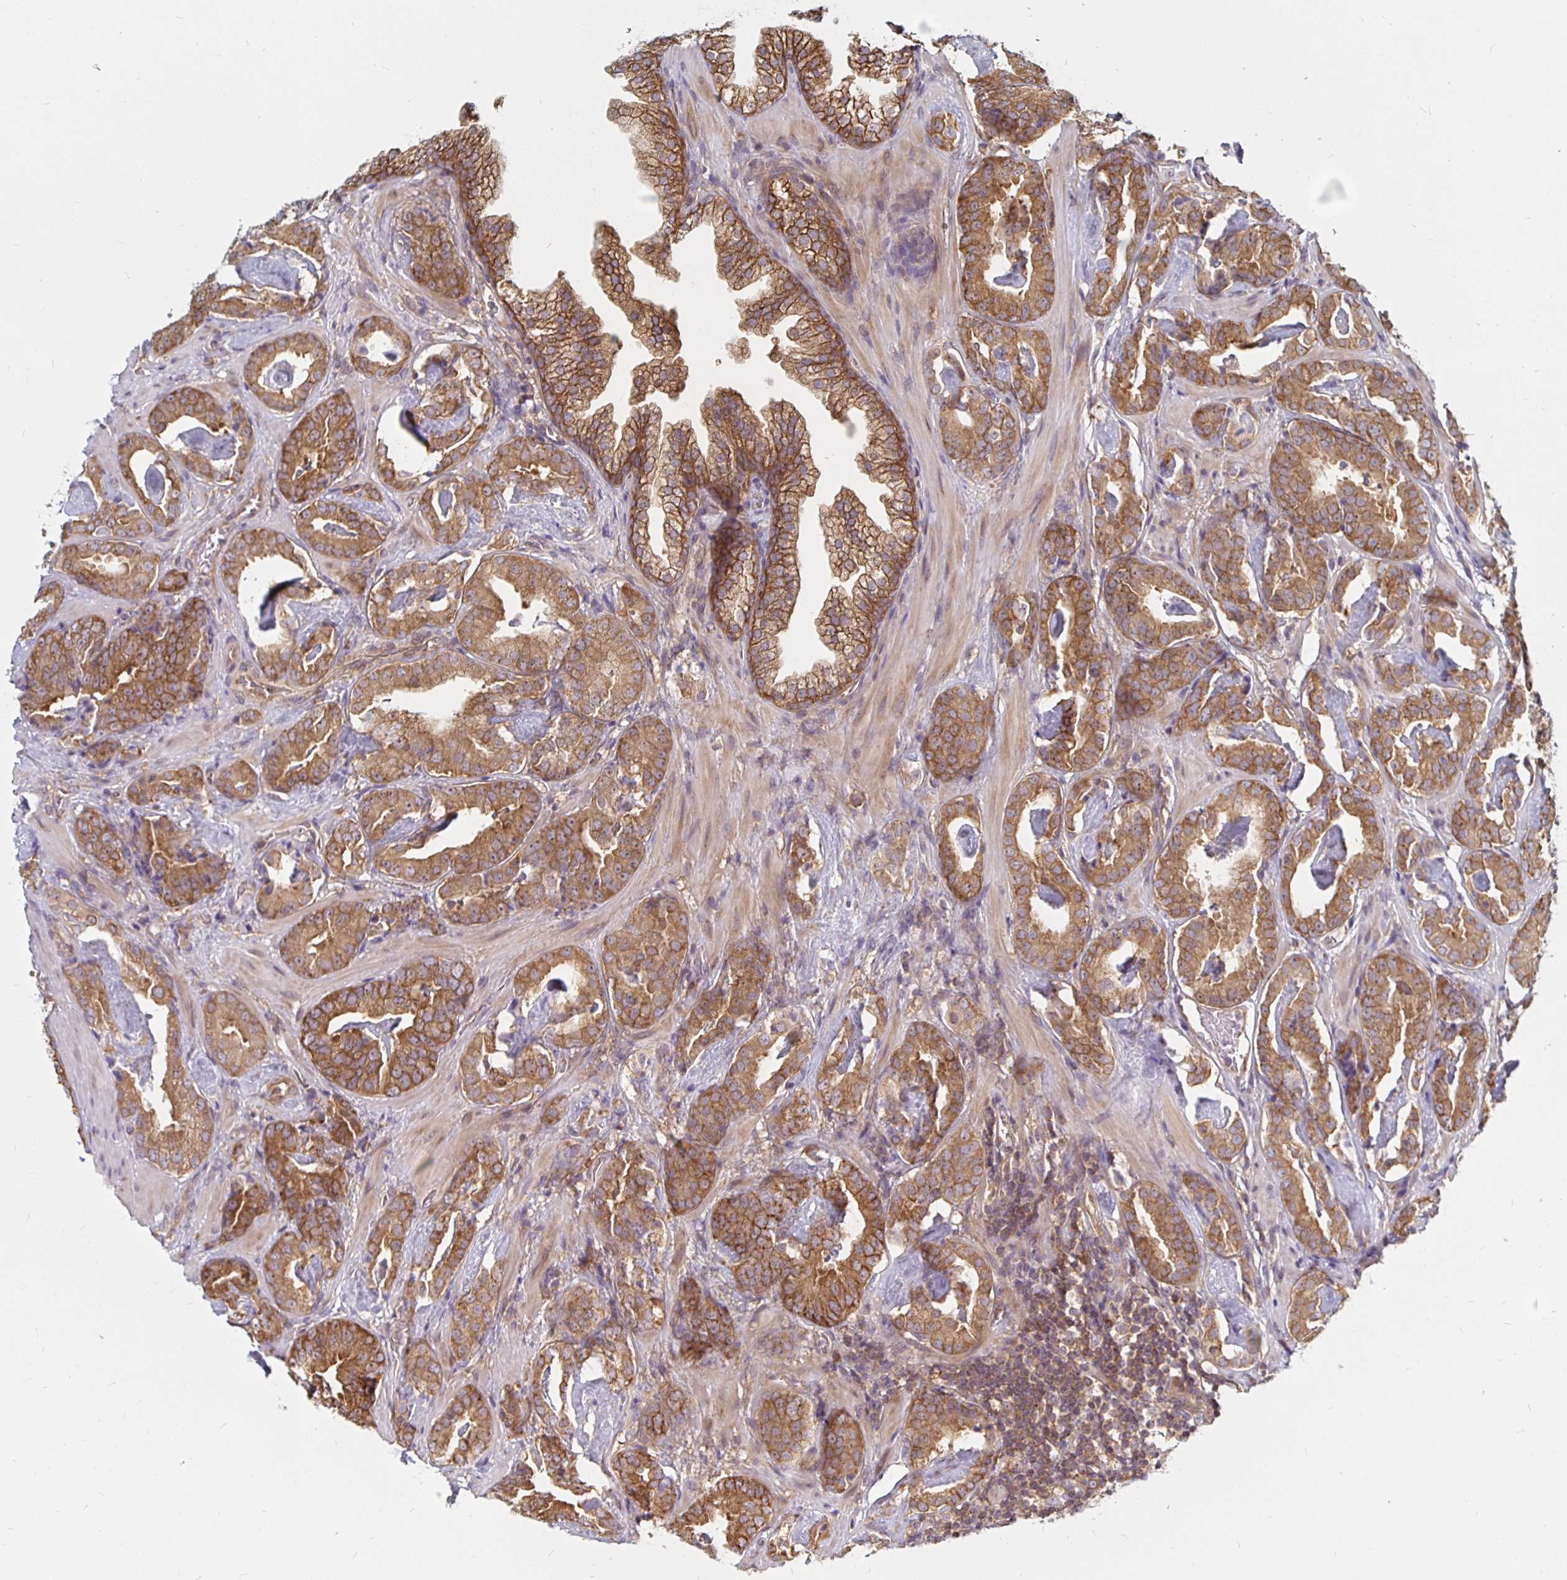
{"staining": {"intensity": "moderate", "quantity": ">75%", "location": "cytoplasmic/membranous"}, "tissue": "prostate cancer", "cell_type": "Tumor cells", "image_type": "cancer", "snomed": [{"axis": "morphology", "description": "Adenocarcinoma, Low grade"}, {"axis": "topography", "description": "Prostate"}], "caption": "The photomicrograph shows a brown stain indicating the presence of a protein in the cytoplasmic/membranous of tumor cells in prostate cancer.", "gene": "PDAP1", "patient": {"sex": "male", "age": 62}}